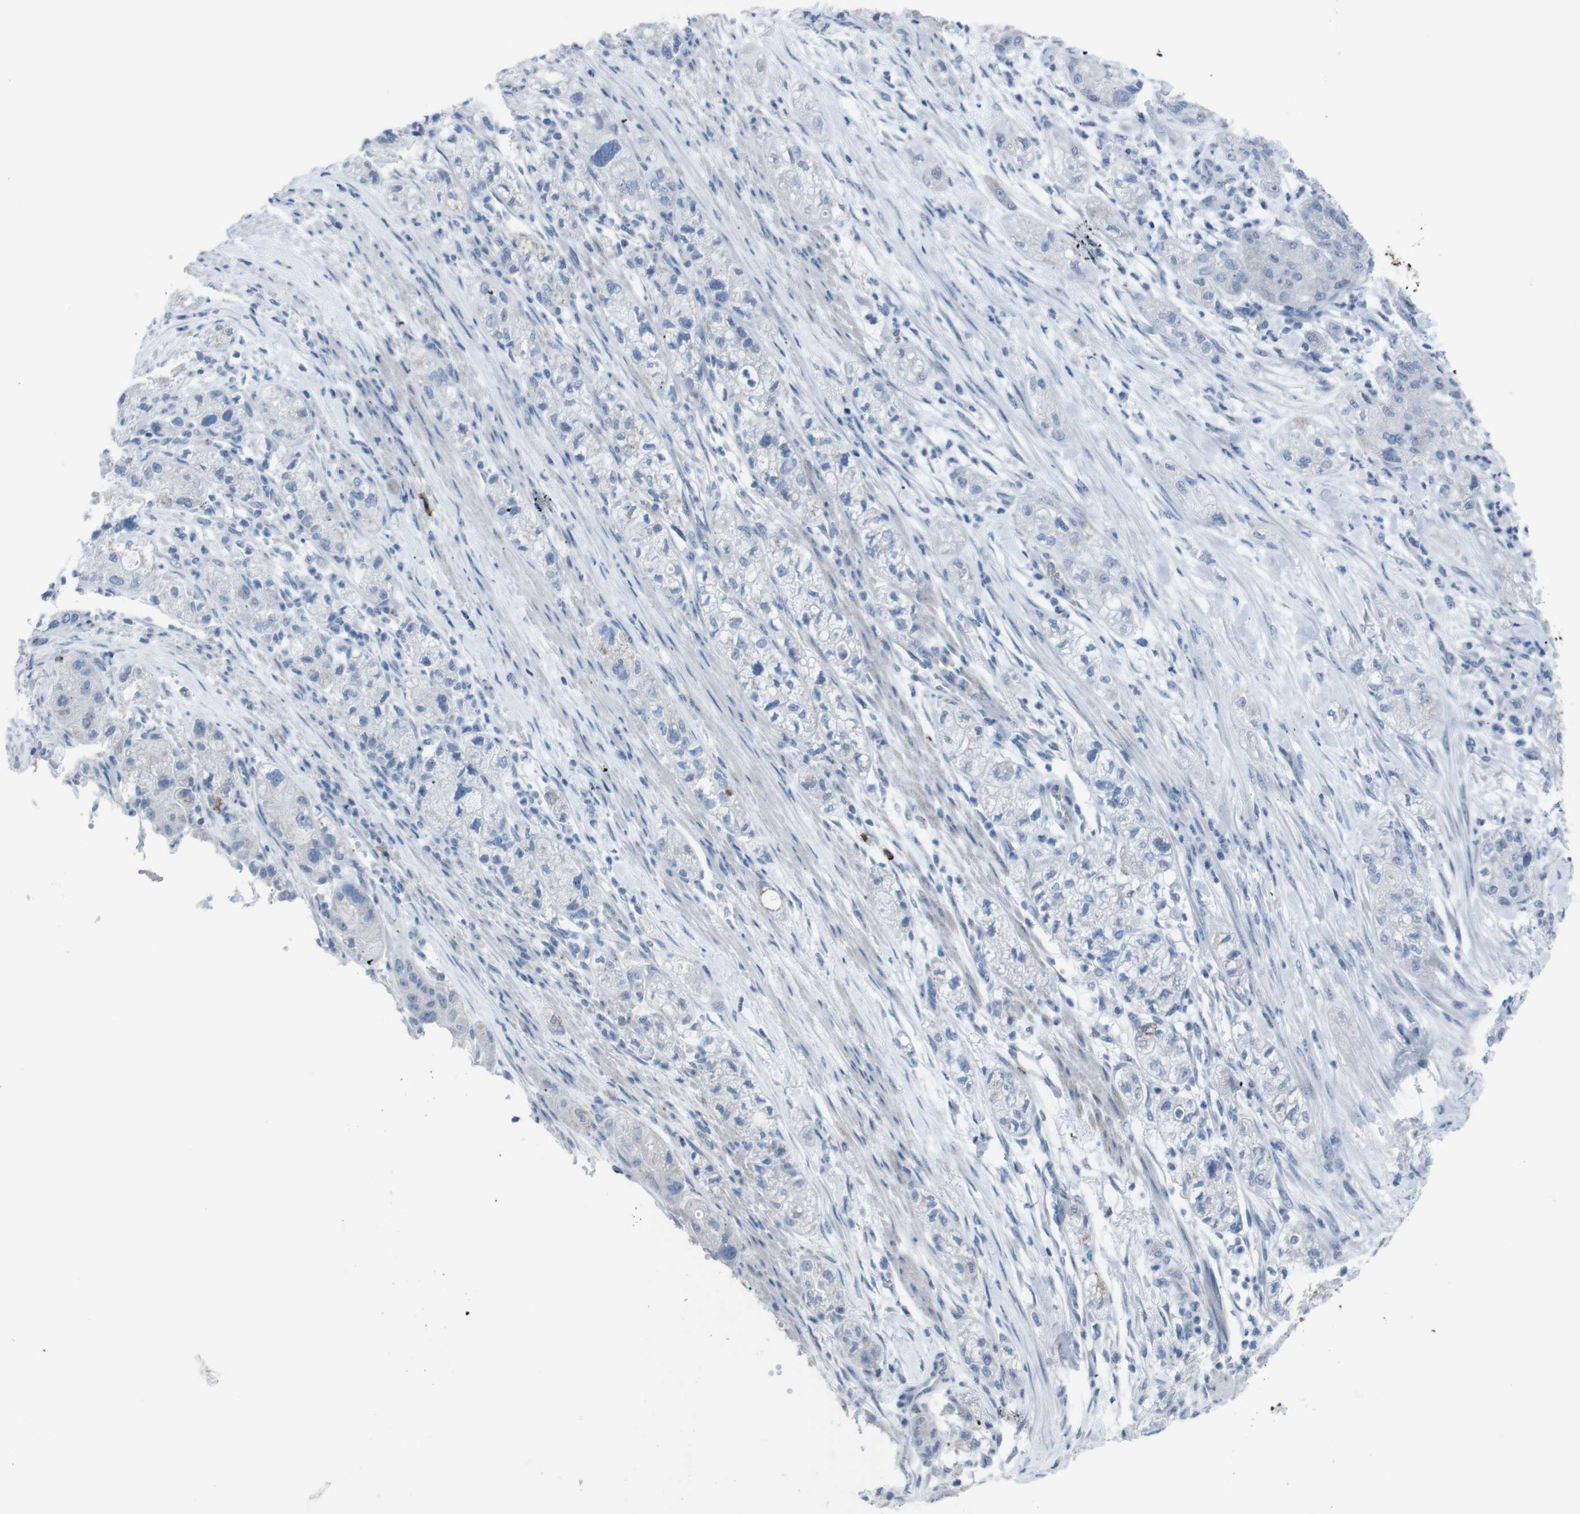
{"staining": {"intensity": "negative", "quantity": "none", "location": "none"}, "tissue": "pancreatic cancer", "cell_type": "Tumor cells", "image_type": "cancer", "snomed": [{"axis": "morphology", "description": "Adenocarcinoma, NOS"}, {"axis": "topography", "description": "Pancreas"}], "caption": "A histopathology image of adenocarcinoma (pancreatic) stained for a protein shows no brown staining in tumor cells.", "gene": "ST6GAL1", "patient": {"sex": "female", "age": 78}}